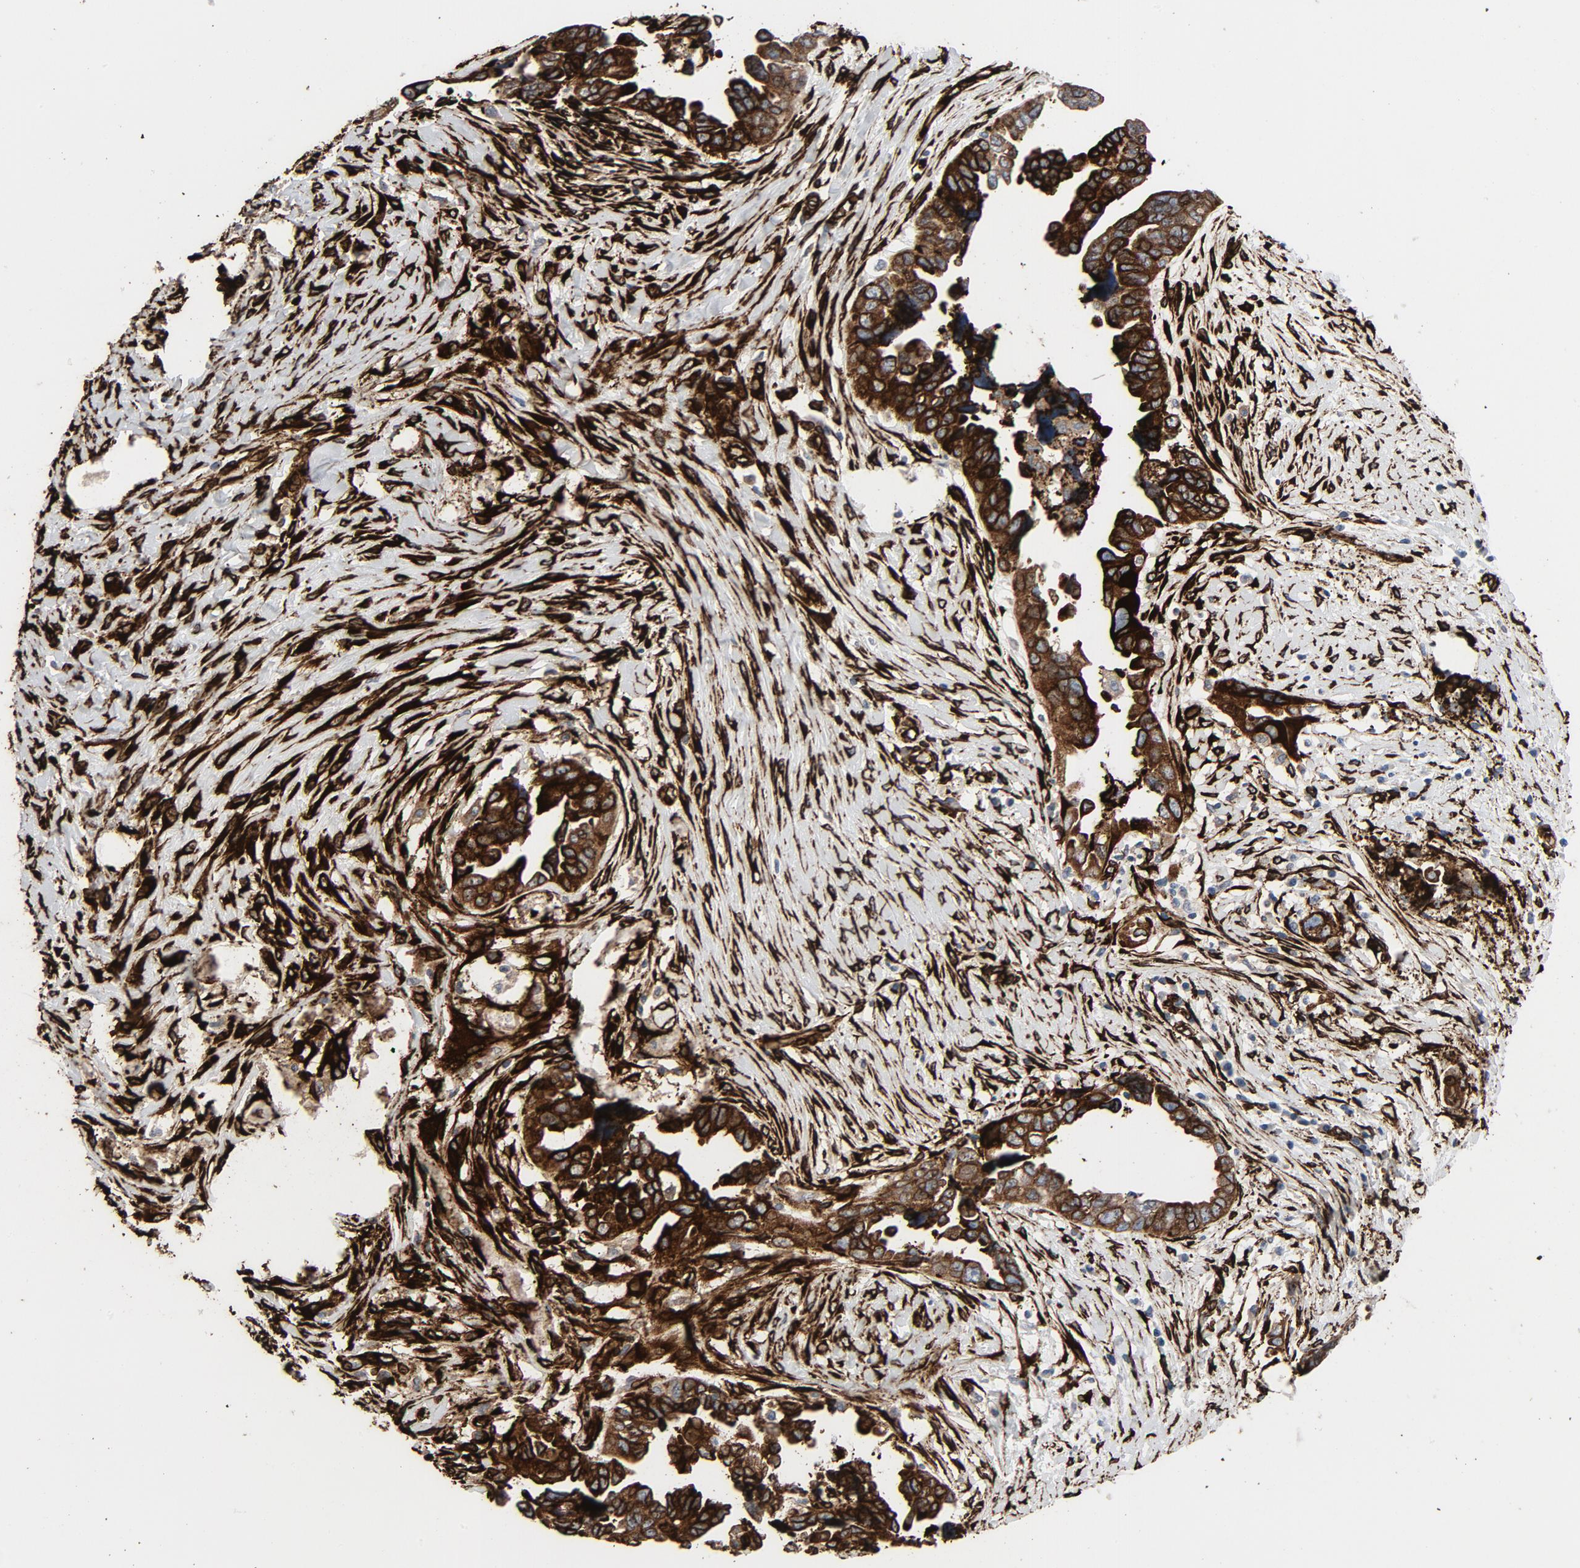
{"staining": {"intensity": "strong", "quantity": ">75%", "location": "cytoplasmic/membranous"}, "tissue": "ovarian cancer", "cell_type": "Tumor cells", "image_type": "cancer", "snomed": [{"axis": "morphology", "description": "Cystadenocarcinoma, serous, NOS"}, {"axis": "topography", "description": "Ovary"}], "caption": "A high-resolution image shows IHC staining of ovarian serous cystadenocarcinoma, which displays strong cytoplasmic/membranous expression in approximately >75% of tumor cells.", "gene": "SERPINH1", "patient": {"sex": "female", "age": 71}}